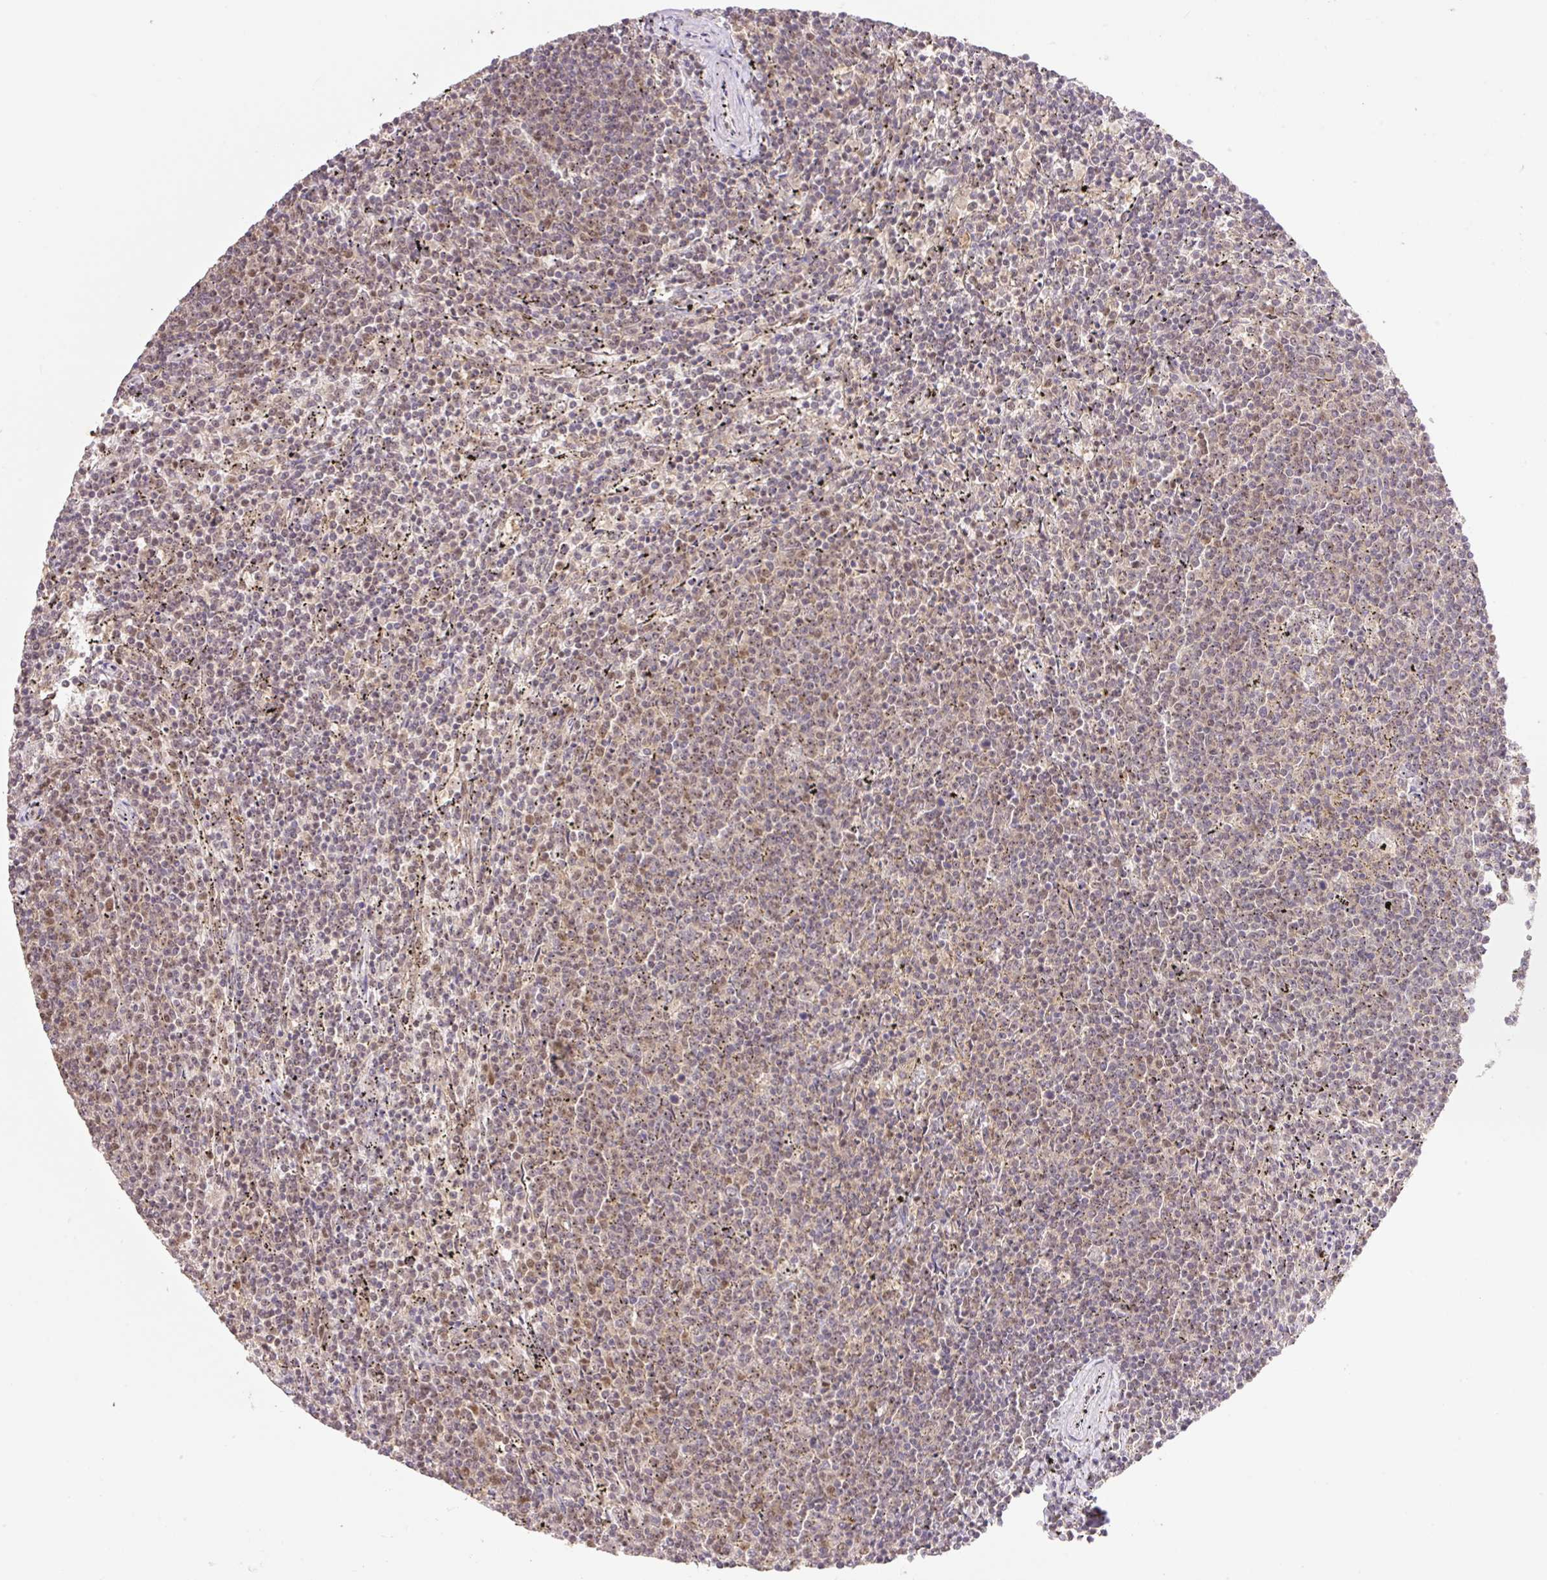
{"staining": {"intensity": "moderate", "quantity": "25%-75%", "location": "nuclear"}, "tissue": "lymphoma", "cell_type": "Tumor cells", "image_type": "cancer", "snomed": [{"axis": "morphology", "description": "Malignant lymphoma, non-Hodgkin's type, Low grade"}, {"axis": "topography", "description": "Spleen"}], "caption": "Lymphoma stained with immunohistochemistry (IHC) displays moderate nuclear positivity in about 25%-75% of tumor cells.", "gene": "VPS25", "patient": {"sex": "female", "age": 50}}